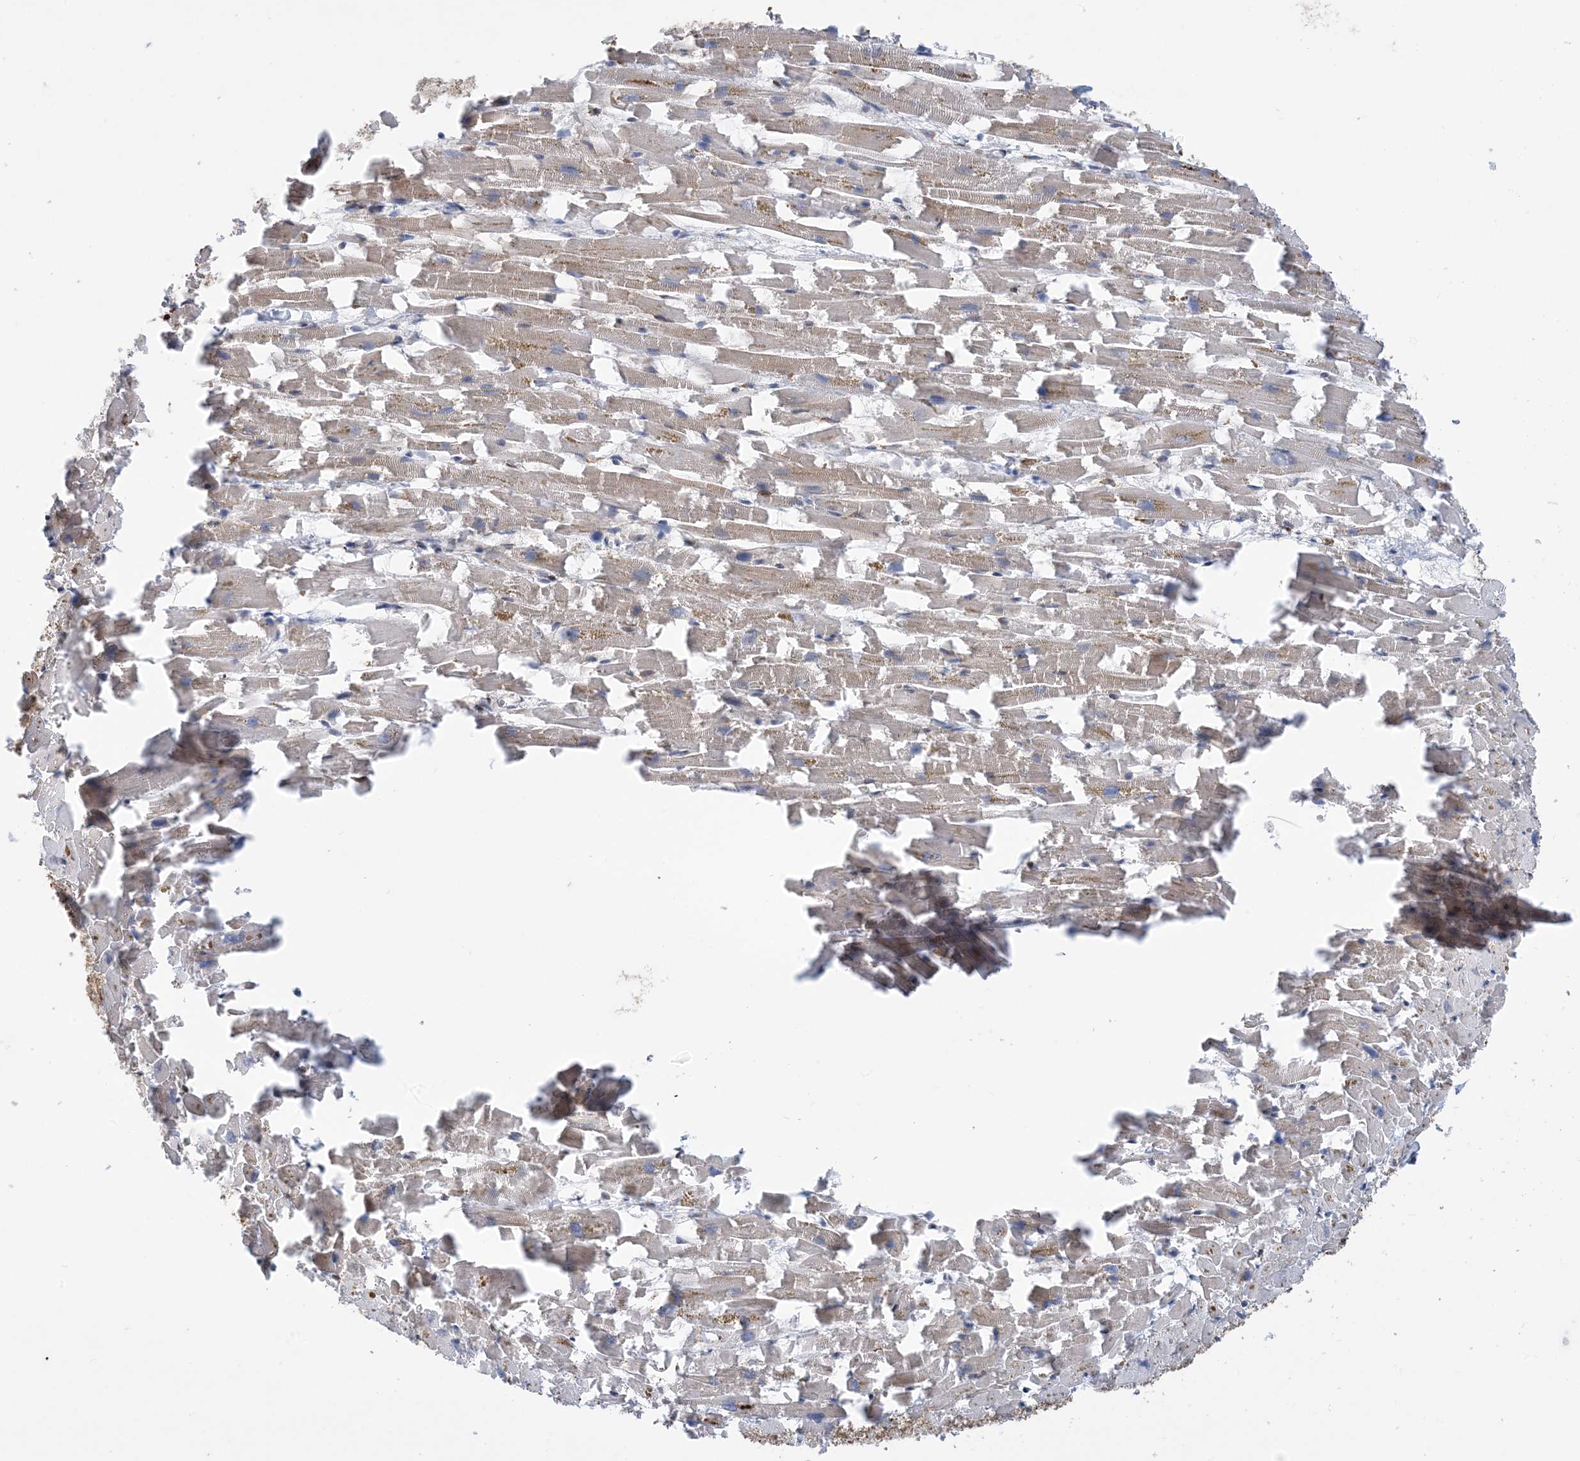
{"staining": {"intensity": "moderate", "quantity": ">75%", "location": "cytoplasmic/membranous"}, "tissue": "heart muscle", "cell_type": "Cardiomyocytes", "image_type": "normal", "snomed": [{"axis": "morphology", "description": "Normal tissue, NOS"}, {"axis": "topography", "description": "Heart"}], "caption": "Protein staining of normal heart muscle demonstrates moderate cytoplasmic/membranous positivity in approximately >75% of cardiomyocytes.", "gene": "RBMS3", "patient": {"sex": "female", "age": 64}}